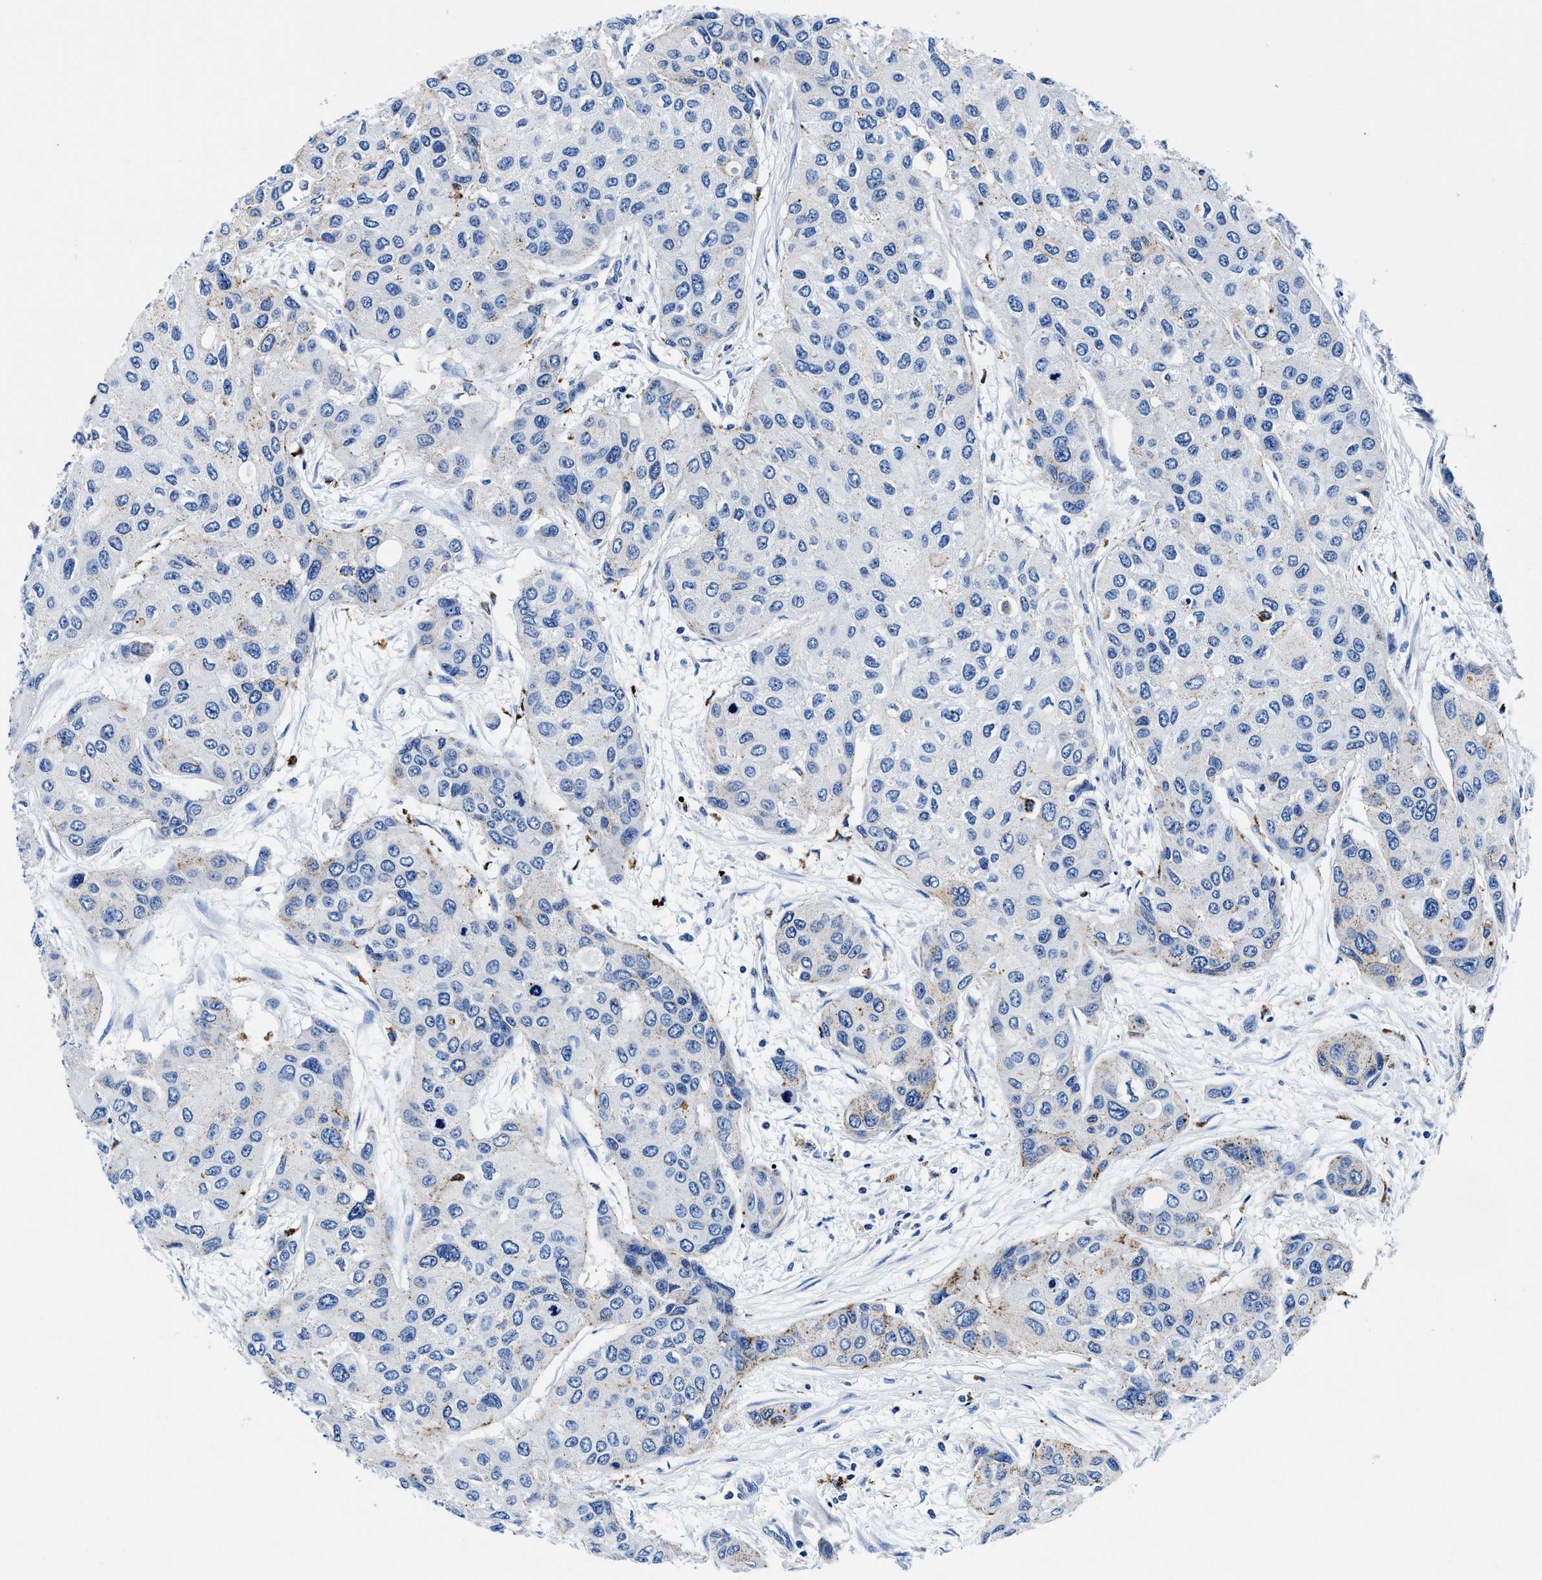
{"staining": {"intensity": "weak", "quantity": "<25%", "location": "cytoplasmic/membranous"}, "tissue": "urothelial cancer", "cell_type": "Tumor cells", "image_type": "cancer", "snomed": [{"axis": "morphology", "description": "Urothelial carcinoma, High grade"}, {"axis": "topography", "description": "Urinary bladder"}], "caption": "There is no significant positivity in tumor cells of urothelial cancer.", "gene": "OR14K1", "patient": {"sex": "female", "age": 56}}